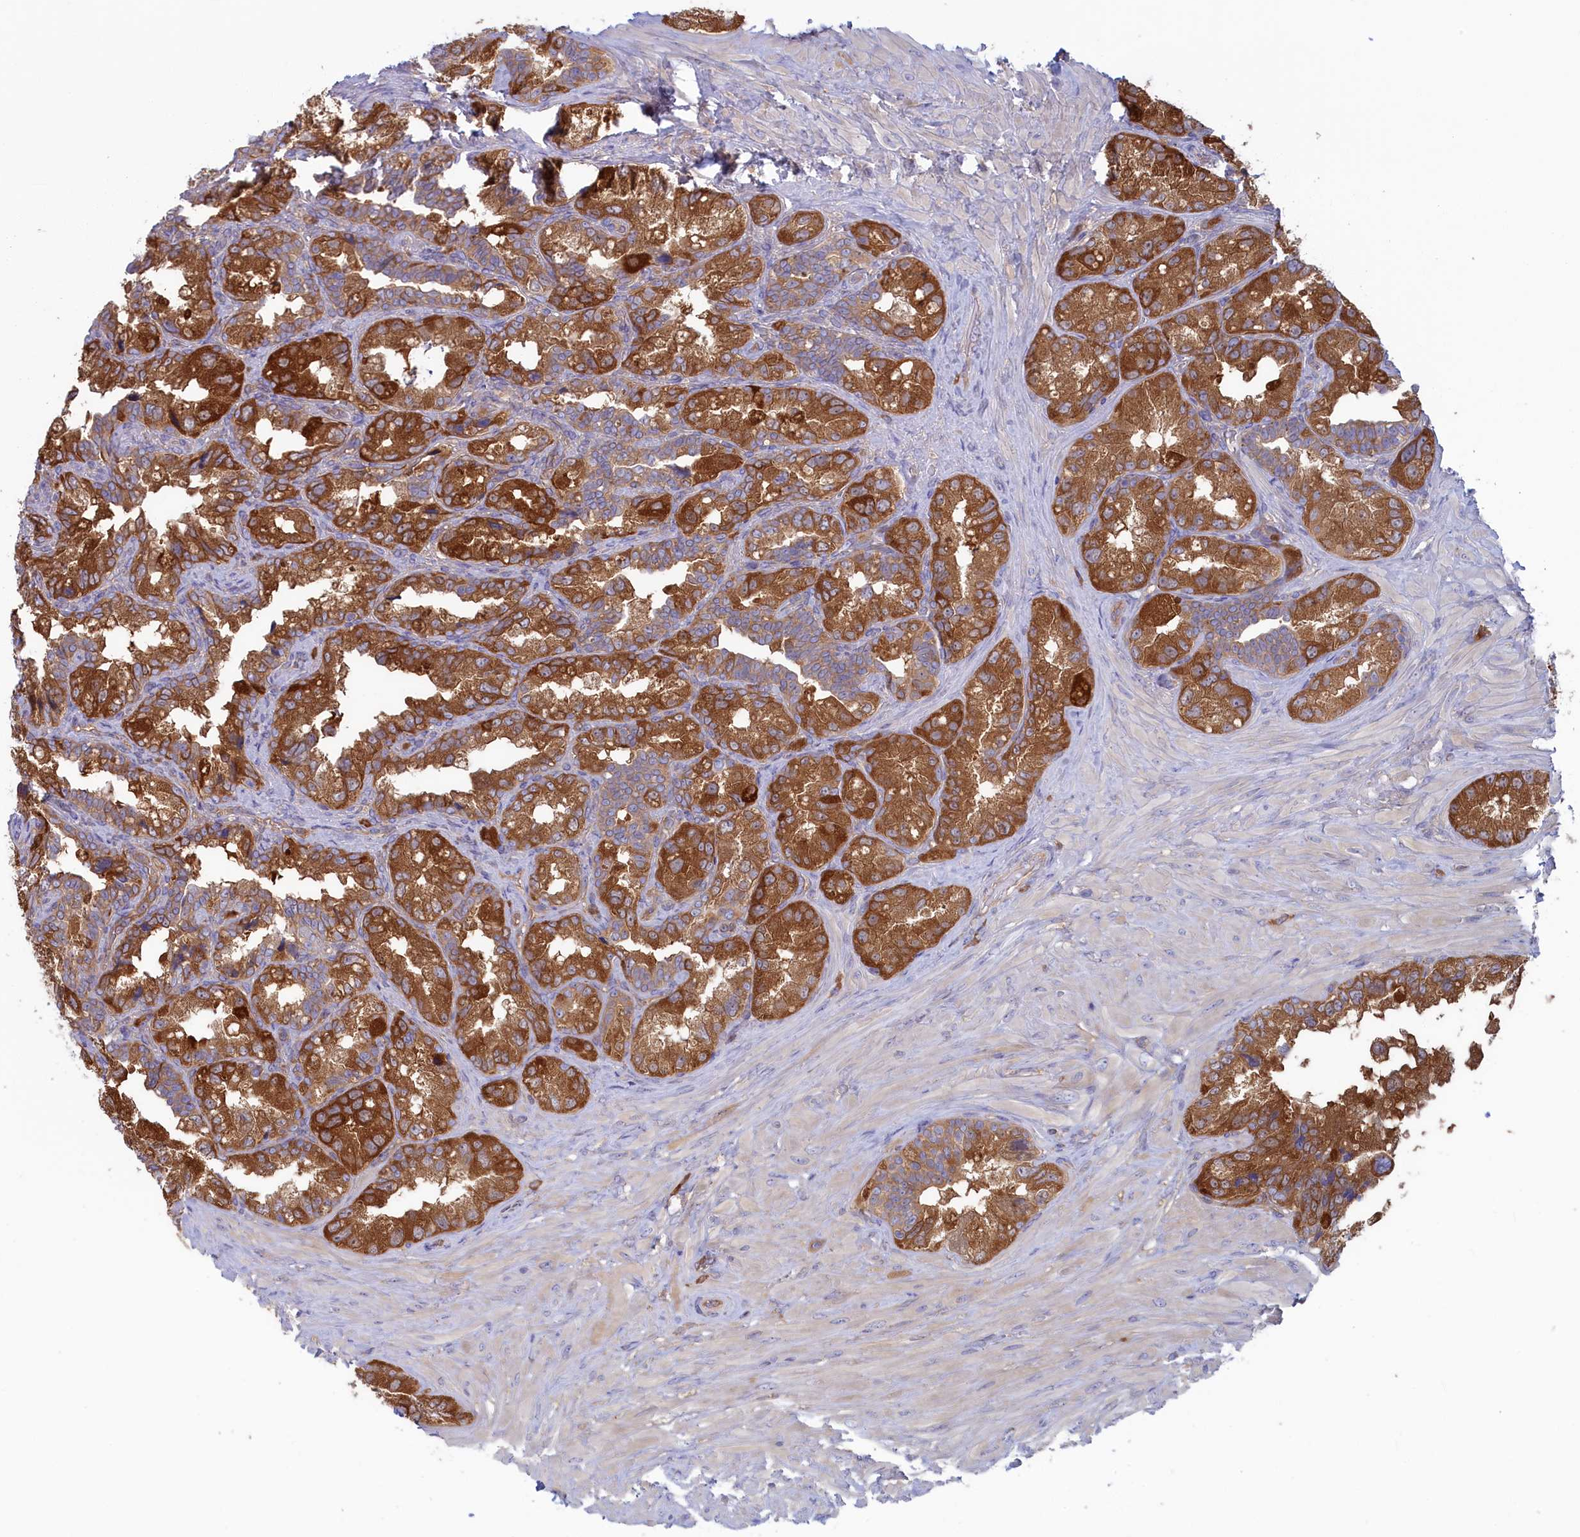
{"staining": {"intensity": "strong", "quantity": ">75%", "location": "cytoplasmic/membranous"}, "tissue": "seminal vesicle", "cell_type": "Glandular cells", "image_type": "normal", "snomed": [{"axis": "morphology", "description": "Normal tissue, NOS"}, {"axis": "topography", "description": "Seminal veicle"}, {"axis": "topography", "description": "Peripheral nerve tissue"}], "caption": "Seminal vesicle was stained to show a protein in brown. There is high levels of strong cytoplasmic/membranous staining in about >75% of glandular cells. (IHC, brightfield microscopy, high magnification).", "gene": "SYNDIG1L", "patient": {"sex": "male", "age": 67}}